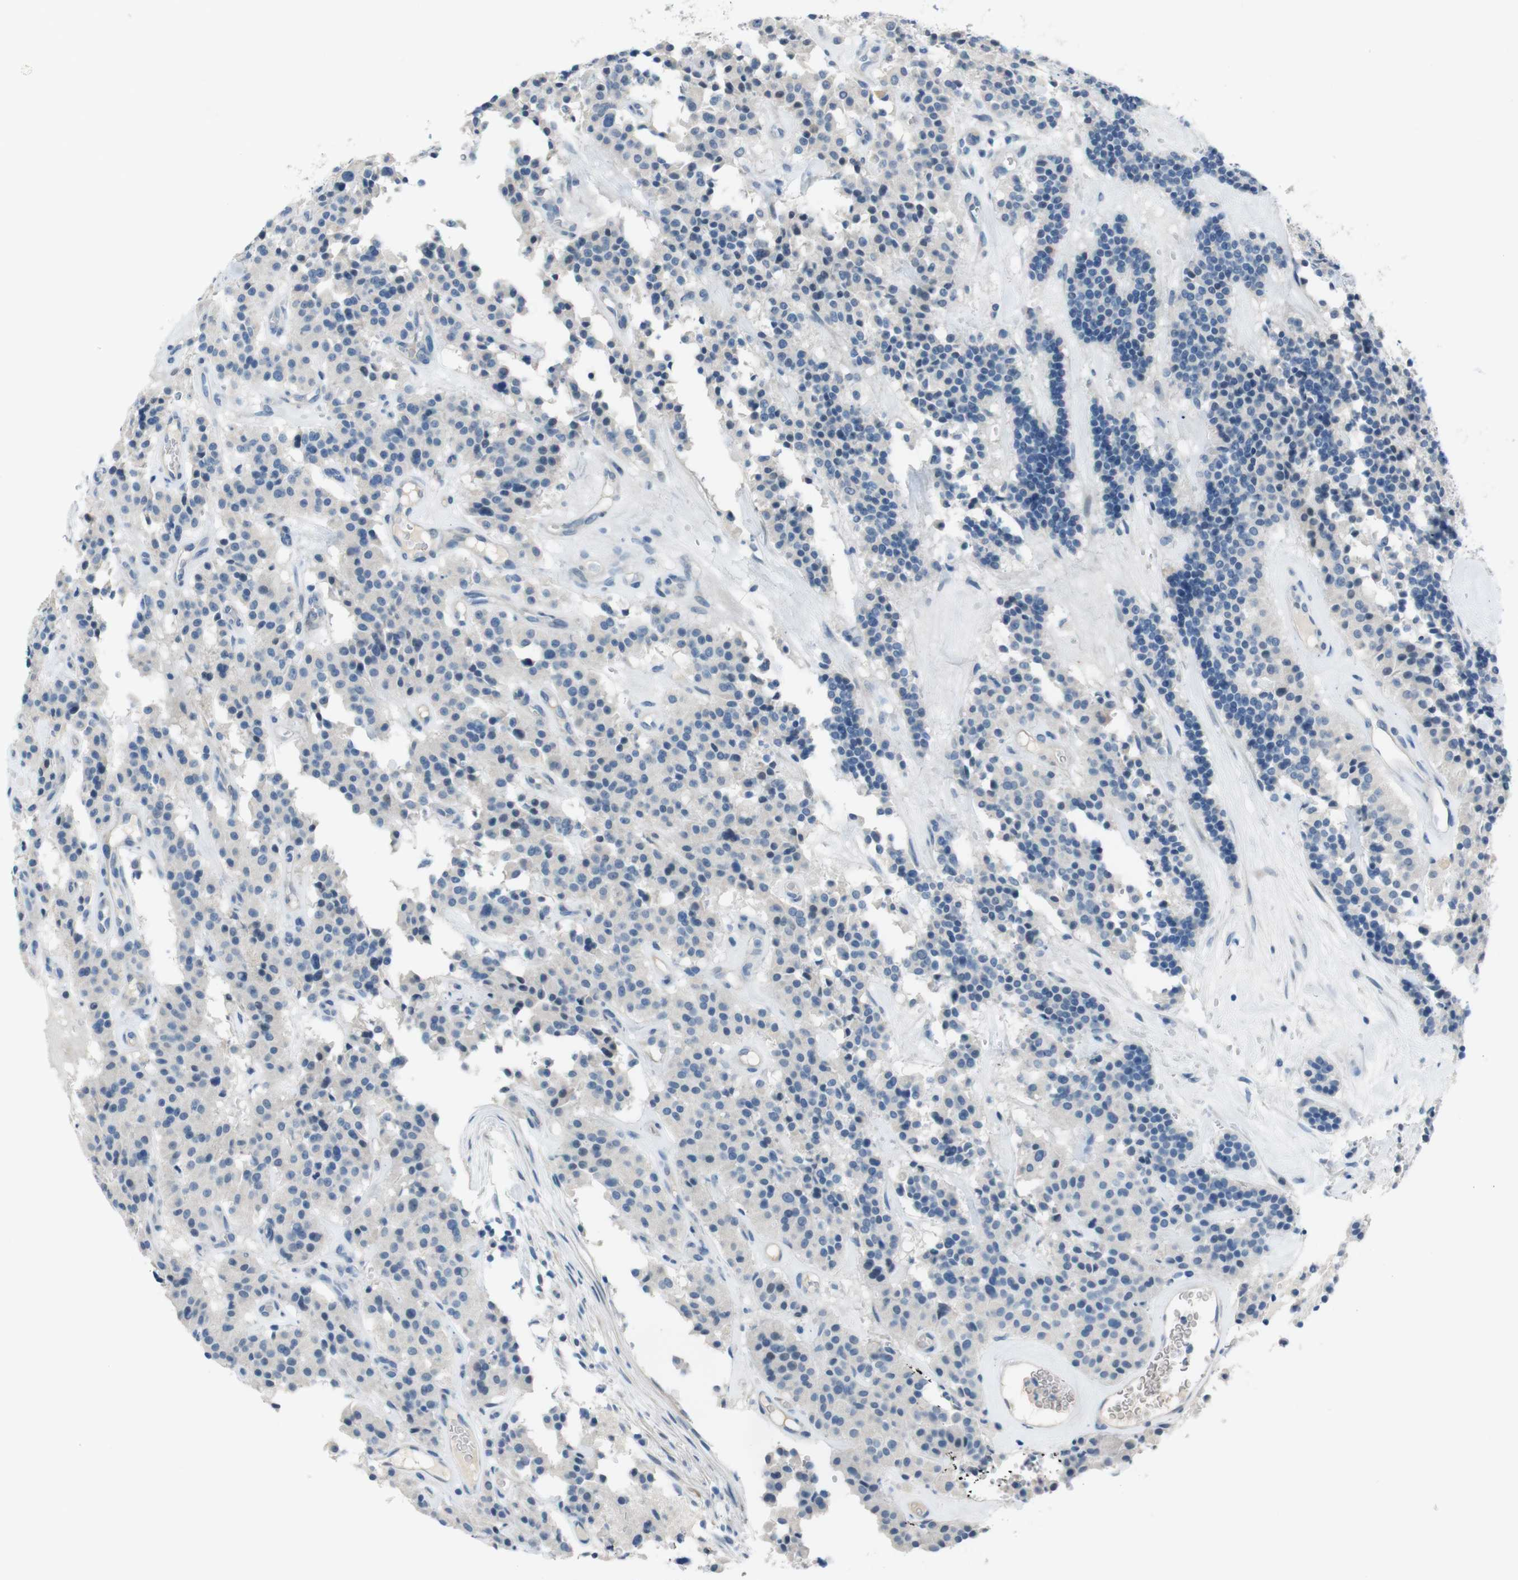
{"staining": {"intensity": "negative", "quantity": "none", "location": "none"}, "tissue": "carcinoid", "cell_type": "Tumor cells", "image_type": "cancer", "snomed": [{"axis": "morphology", "description": "Carcinoid, malignant, NOS"}, {"axis": "topography", "description": "Lung"}], "caption": "Tumor cells show no significant expression in carcinoid. The staining is performed using DAB brown chromogen with nuclei counter-stained in using hematoxylin.", "gene": "HRH2", "patient": {"sex": "male", "age": 30}}